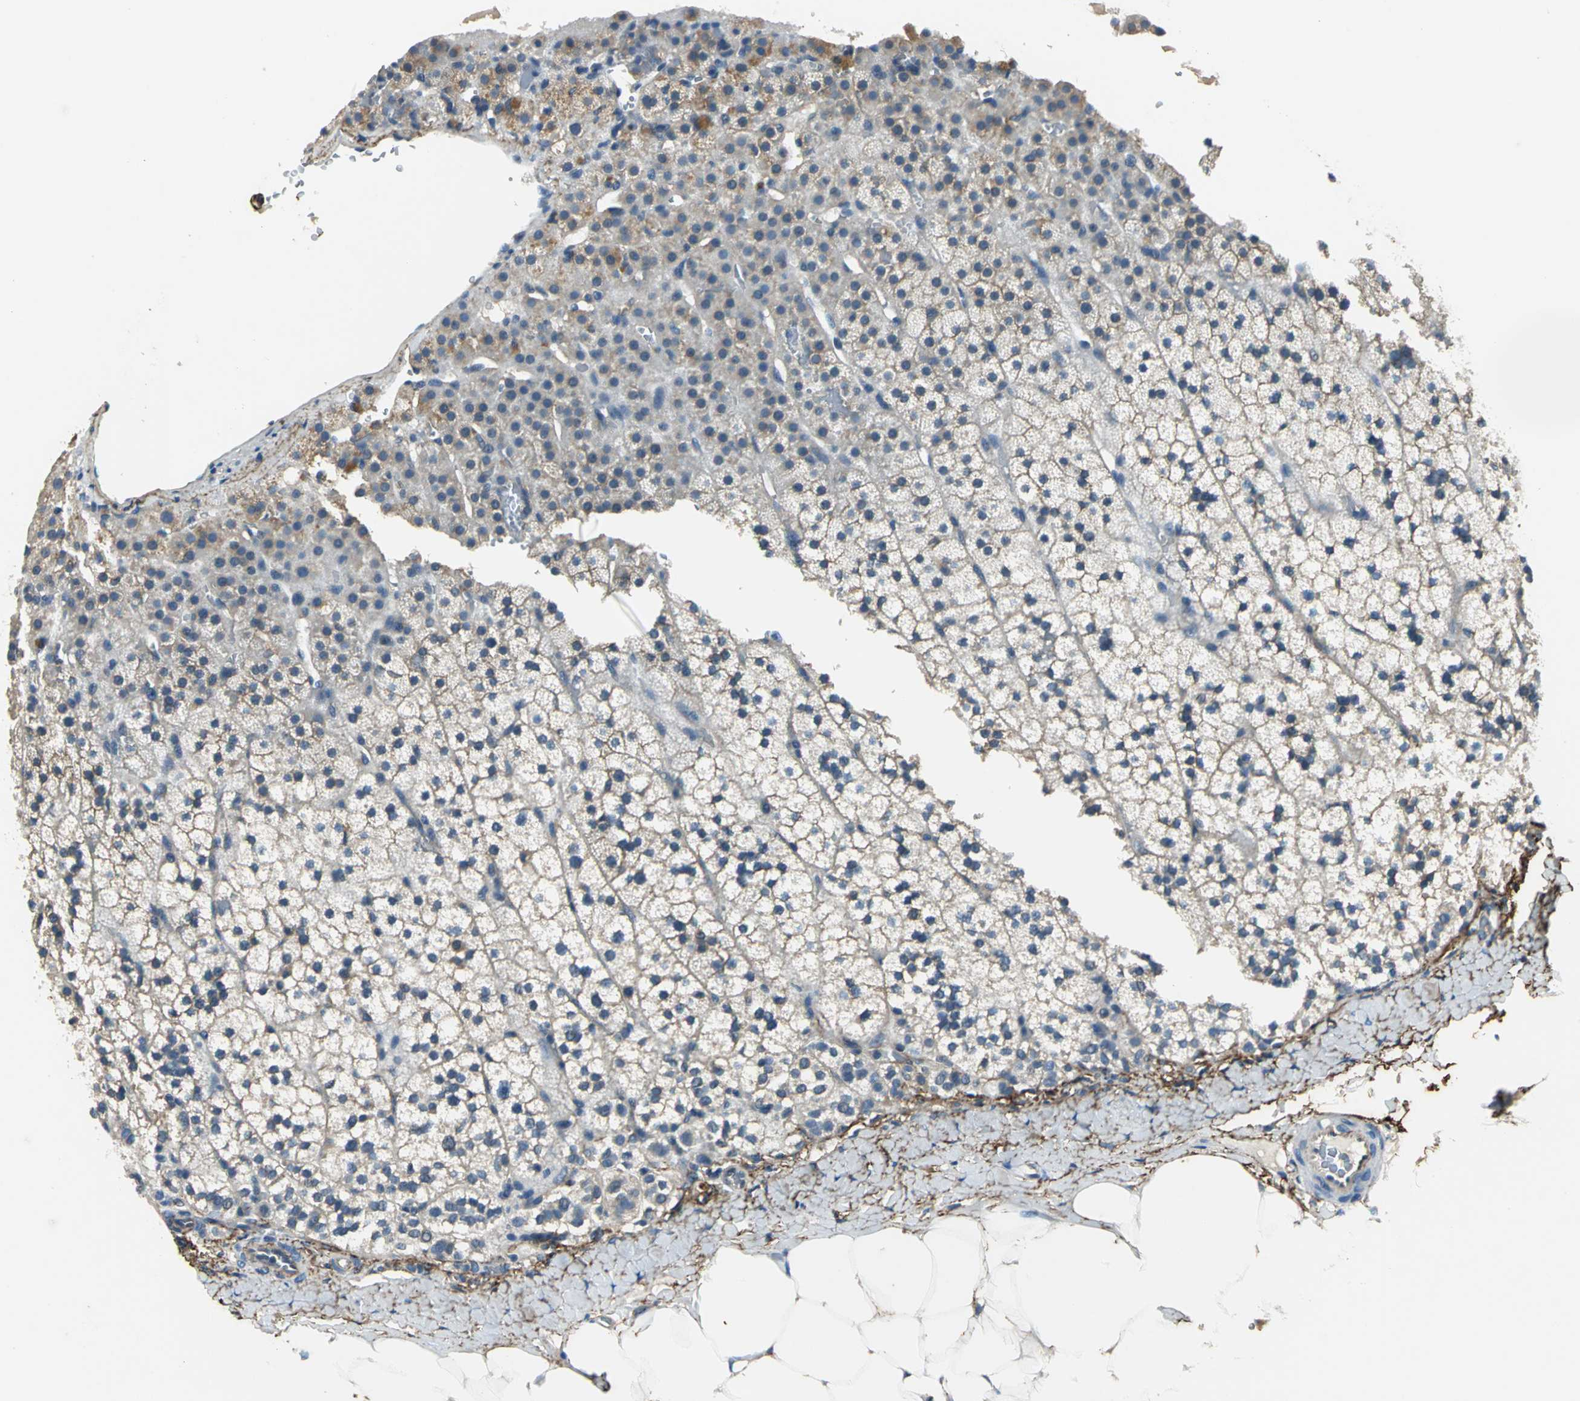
{"staining": {"intensity": "moderate", "quantity": "25%-75%", "location": "cytoplasmic/membranous"}, "tissue": "adrenal gland", "cell_type": "Glandular cells", "image_type": "normal", "snomed": [{"axis": "morphology", "description": "Normal tissue, NOS"}, {"axis": "topography", "description": "Adrenal gland"}], "caption": "A brown stain labels moderate cytoplasmic/membranous staining of a protein in glandular cells of normal adrenal gland.", "gene": "SLC16A7", "patient": {"sex": "male", "age": 35}}